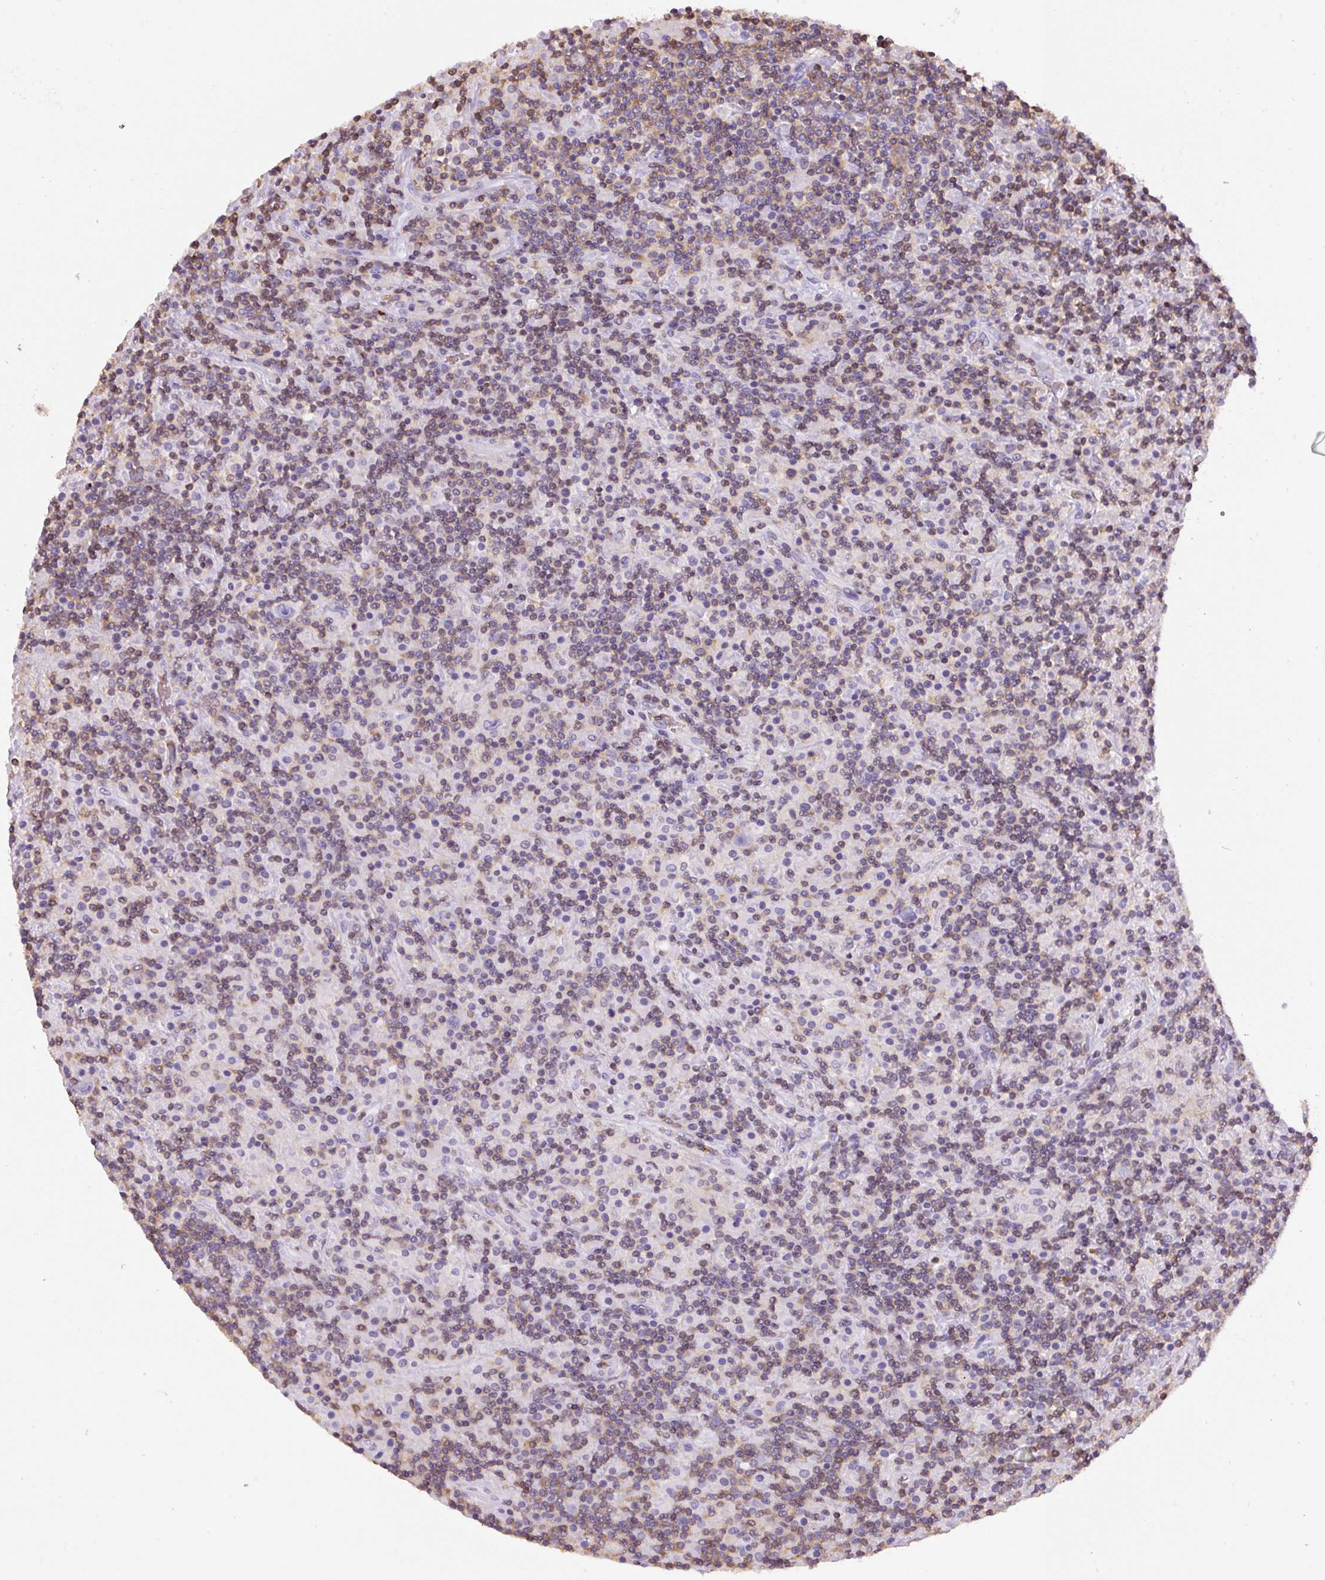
{"staining": {"intensity": "negative", "quantity": "none", "location": "none"}, "tissue": "lymphoma", "cell_type": "Tumor cells", "image_type": "cancer", "snomed": [{"axis": "morphology", "description": "Hodgkin's disease, NOS"}, {"axis": "topography", "description": "Lymph node"}], "caption": "An image of Hodgkin's disease stained for a protein displays no brown staining in tumor cells.", "gene": "FAM228B", "patient": {"sex": "male", "age": 70}}